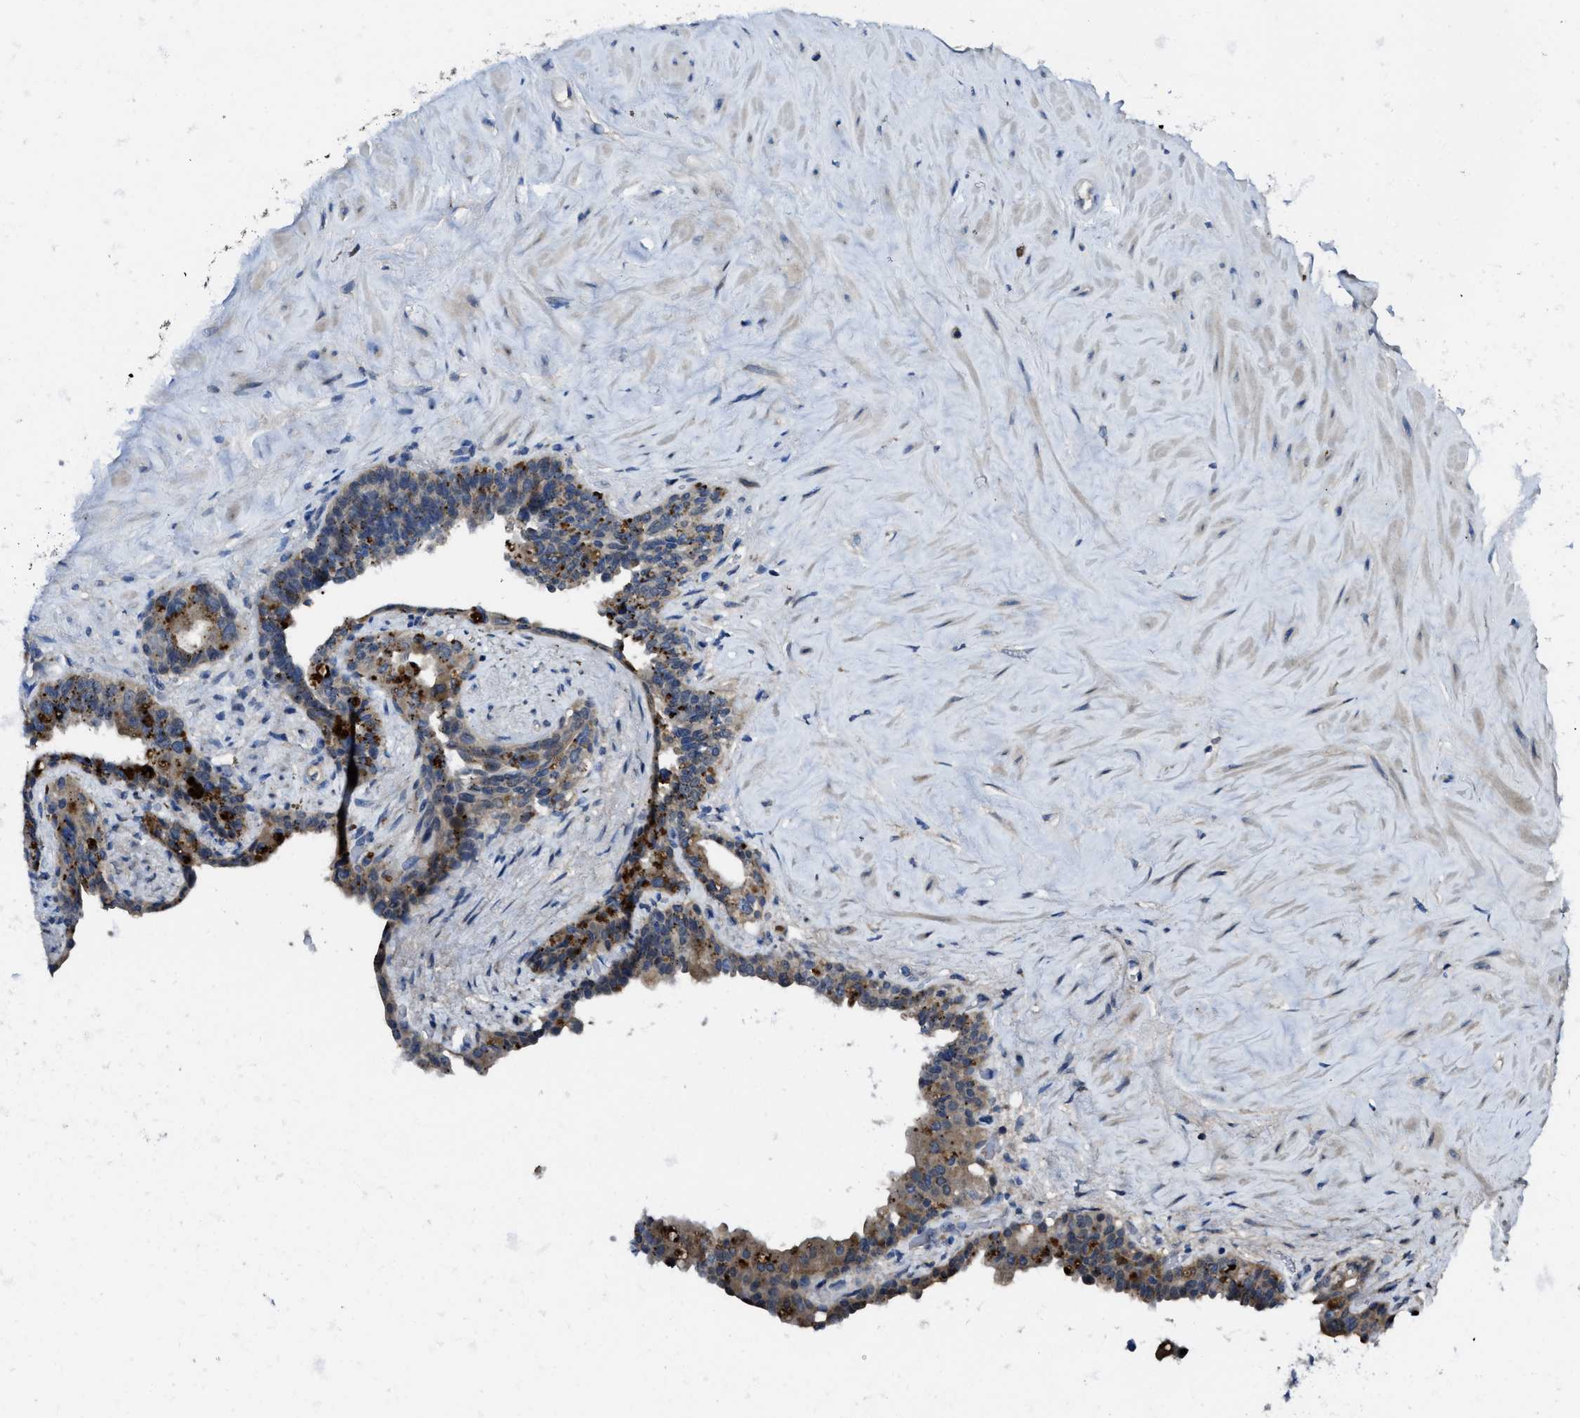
{"staining": {"intensity": "moderate", "quantity": ">75%", "location": "cytoplasmic/membranous"}, "tissue": "seminal vesicle", "cell_type": "Glandular cells", "image_type": "normal", "snomed": [{"axis": "morphology", "description": "Normal tissue, NOS"}, {"axis": "topography", "description": "Seminal veicle"}], "caption": "Seminal vesicle stained for a protein displays moderate cytoplasmic/membranous positivity in glandular cells. (IHC, brightfield microscopy, high magnification).", "gene": "MAP3K20", "patient": {"sex": "male", "age": 63}}